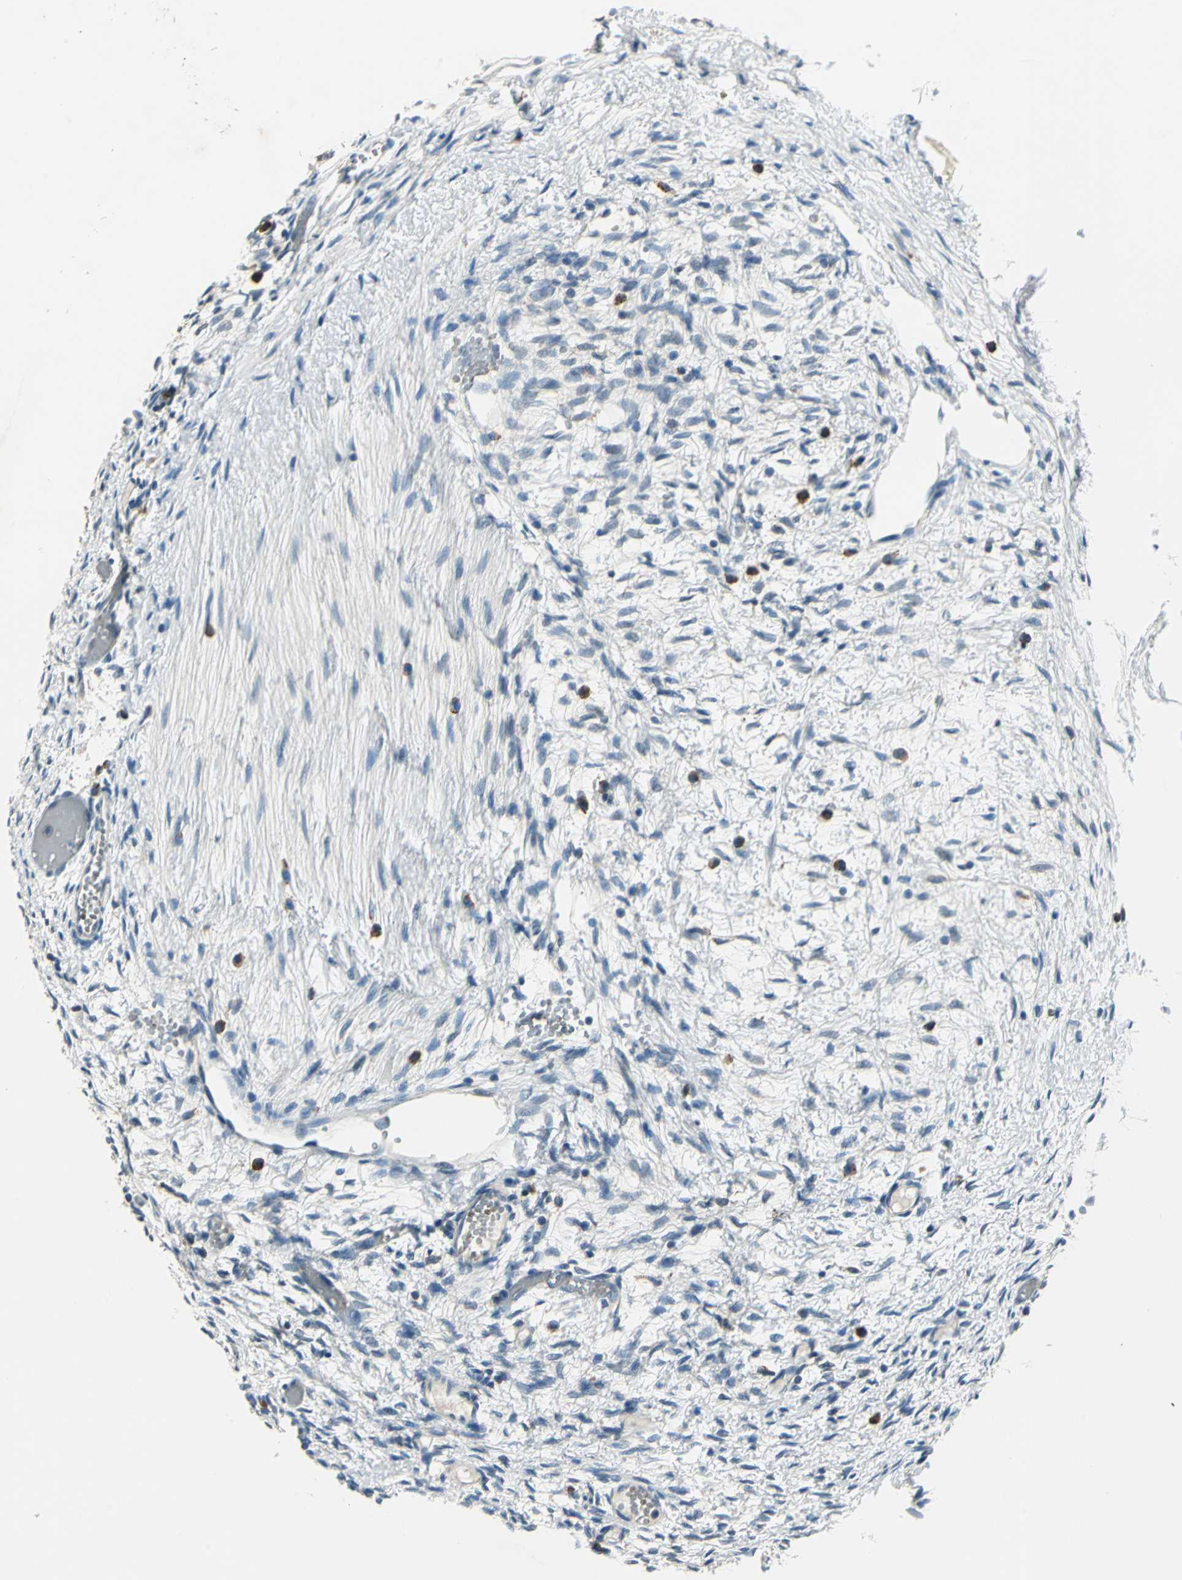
{"staining": {"intensity": "negative", "quantity": "none", "location": "none"}, "tissue": "ovary", "cell_type": "Ovarian stroma cells", "image_type": "normal", "snomed": [{"axis": "morphology", "description": "Normal tissue, NOS"}, {"axis": "topography", "description": "Ovary"}], "caption": "This is an immunohistochemistry (IHC) image of normal ovary. There is no positivity in ovarian stroma cells.", "gene": "NIT1", "patient": {"sex": "female", "age": 35}}